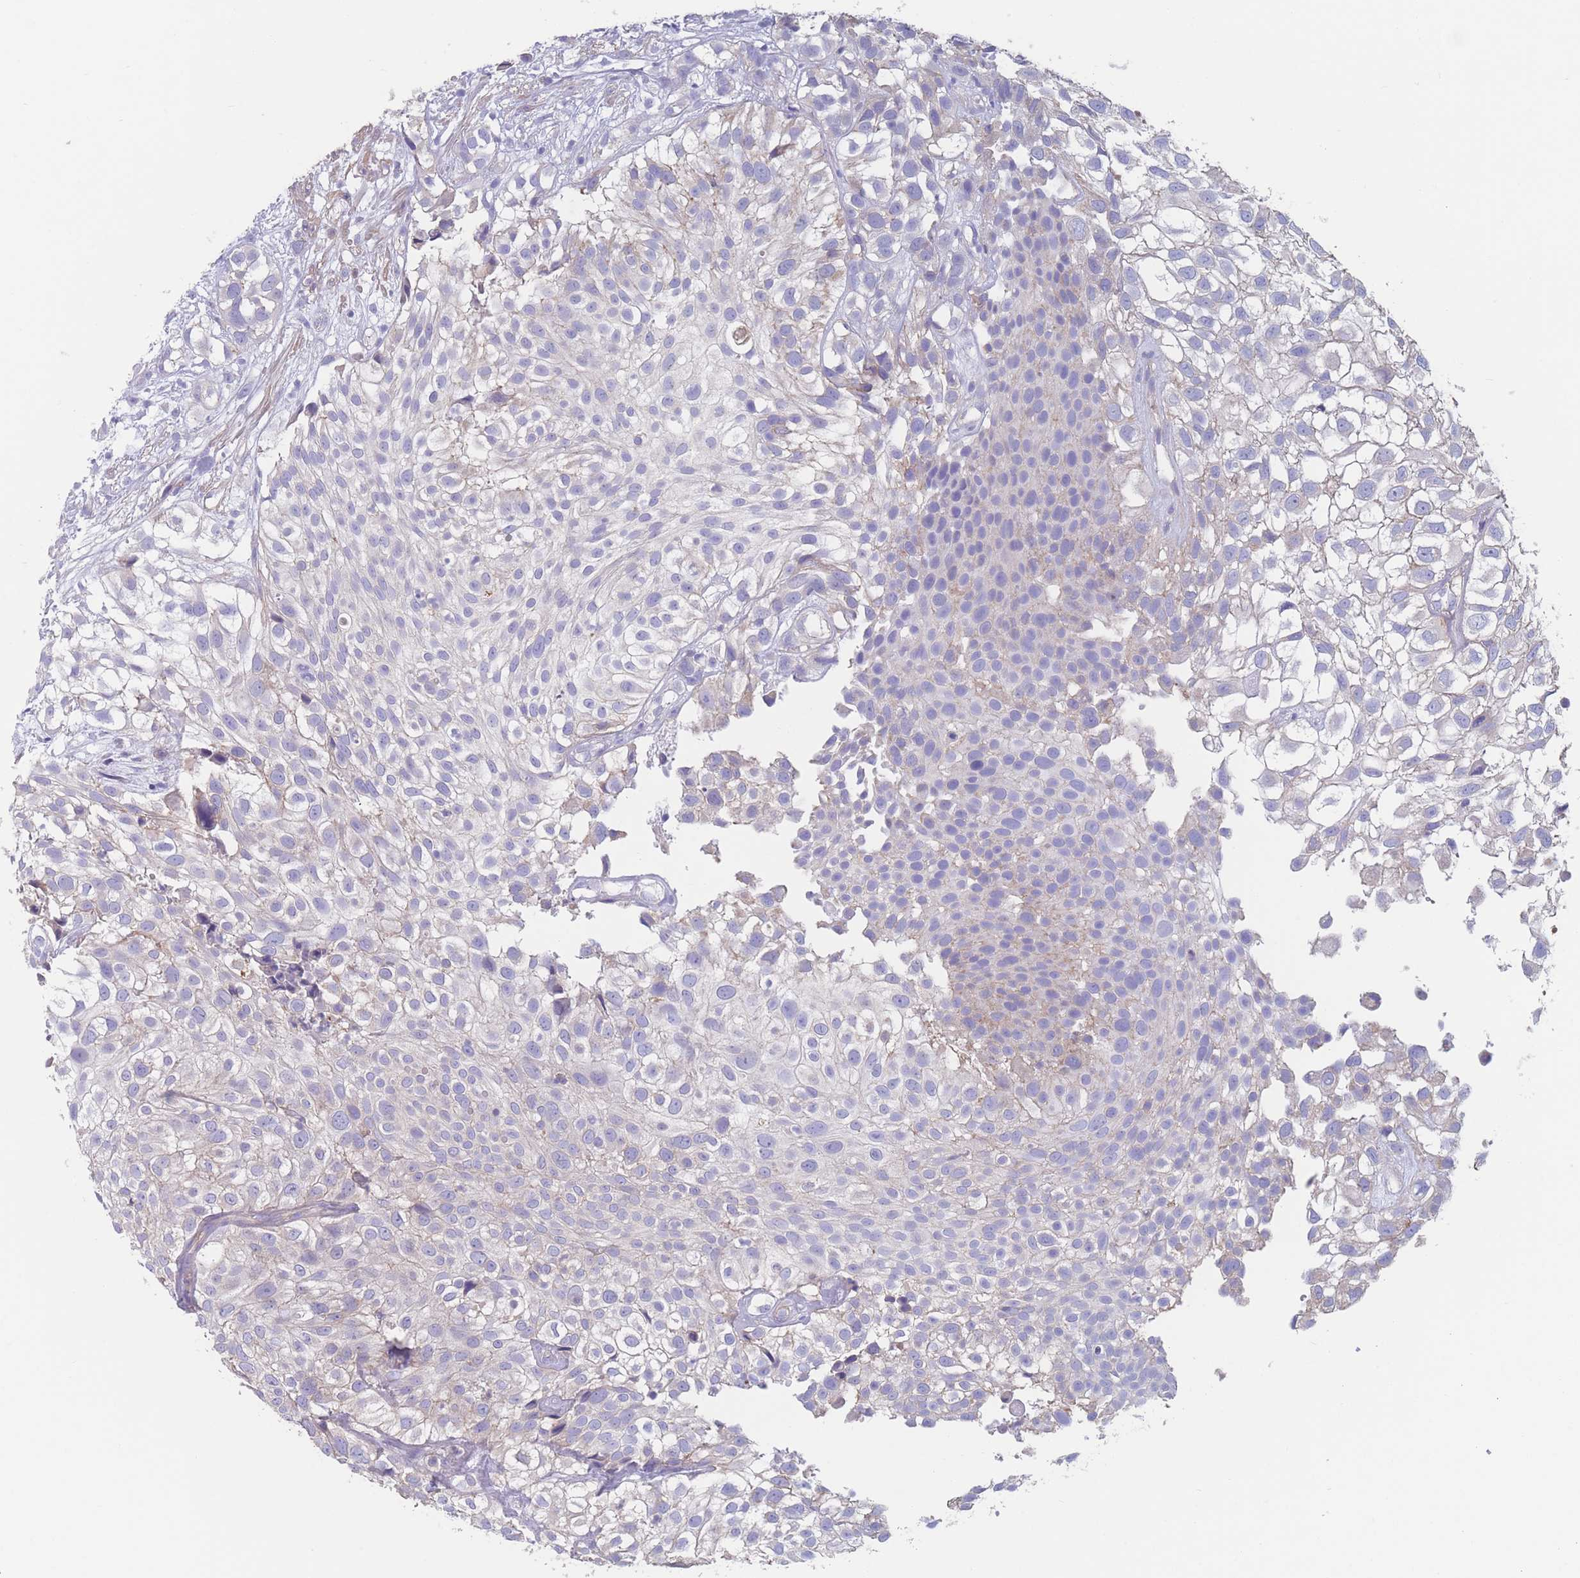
{"staining": {"intensity": "negative", "quantity": "none", "location": "none"}, "tissue": "urothelial cancer", "cell_type": "Tumor cells", "image_type": "cancer", "snomed": [{"axis": "morphology", "description": "Urothelial carcinoma, High grade"}, {"axis": "topography", "description": "Urinary bladder"}], "caption": "This is a image of IHC staining of high-grade urothelial carcinoma, which shows no expression in tumor cells.", "gene": "ADH1A", "patient": {"sex": "male", "age": 56}}